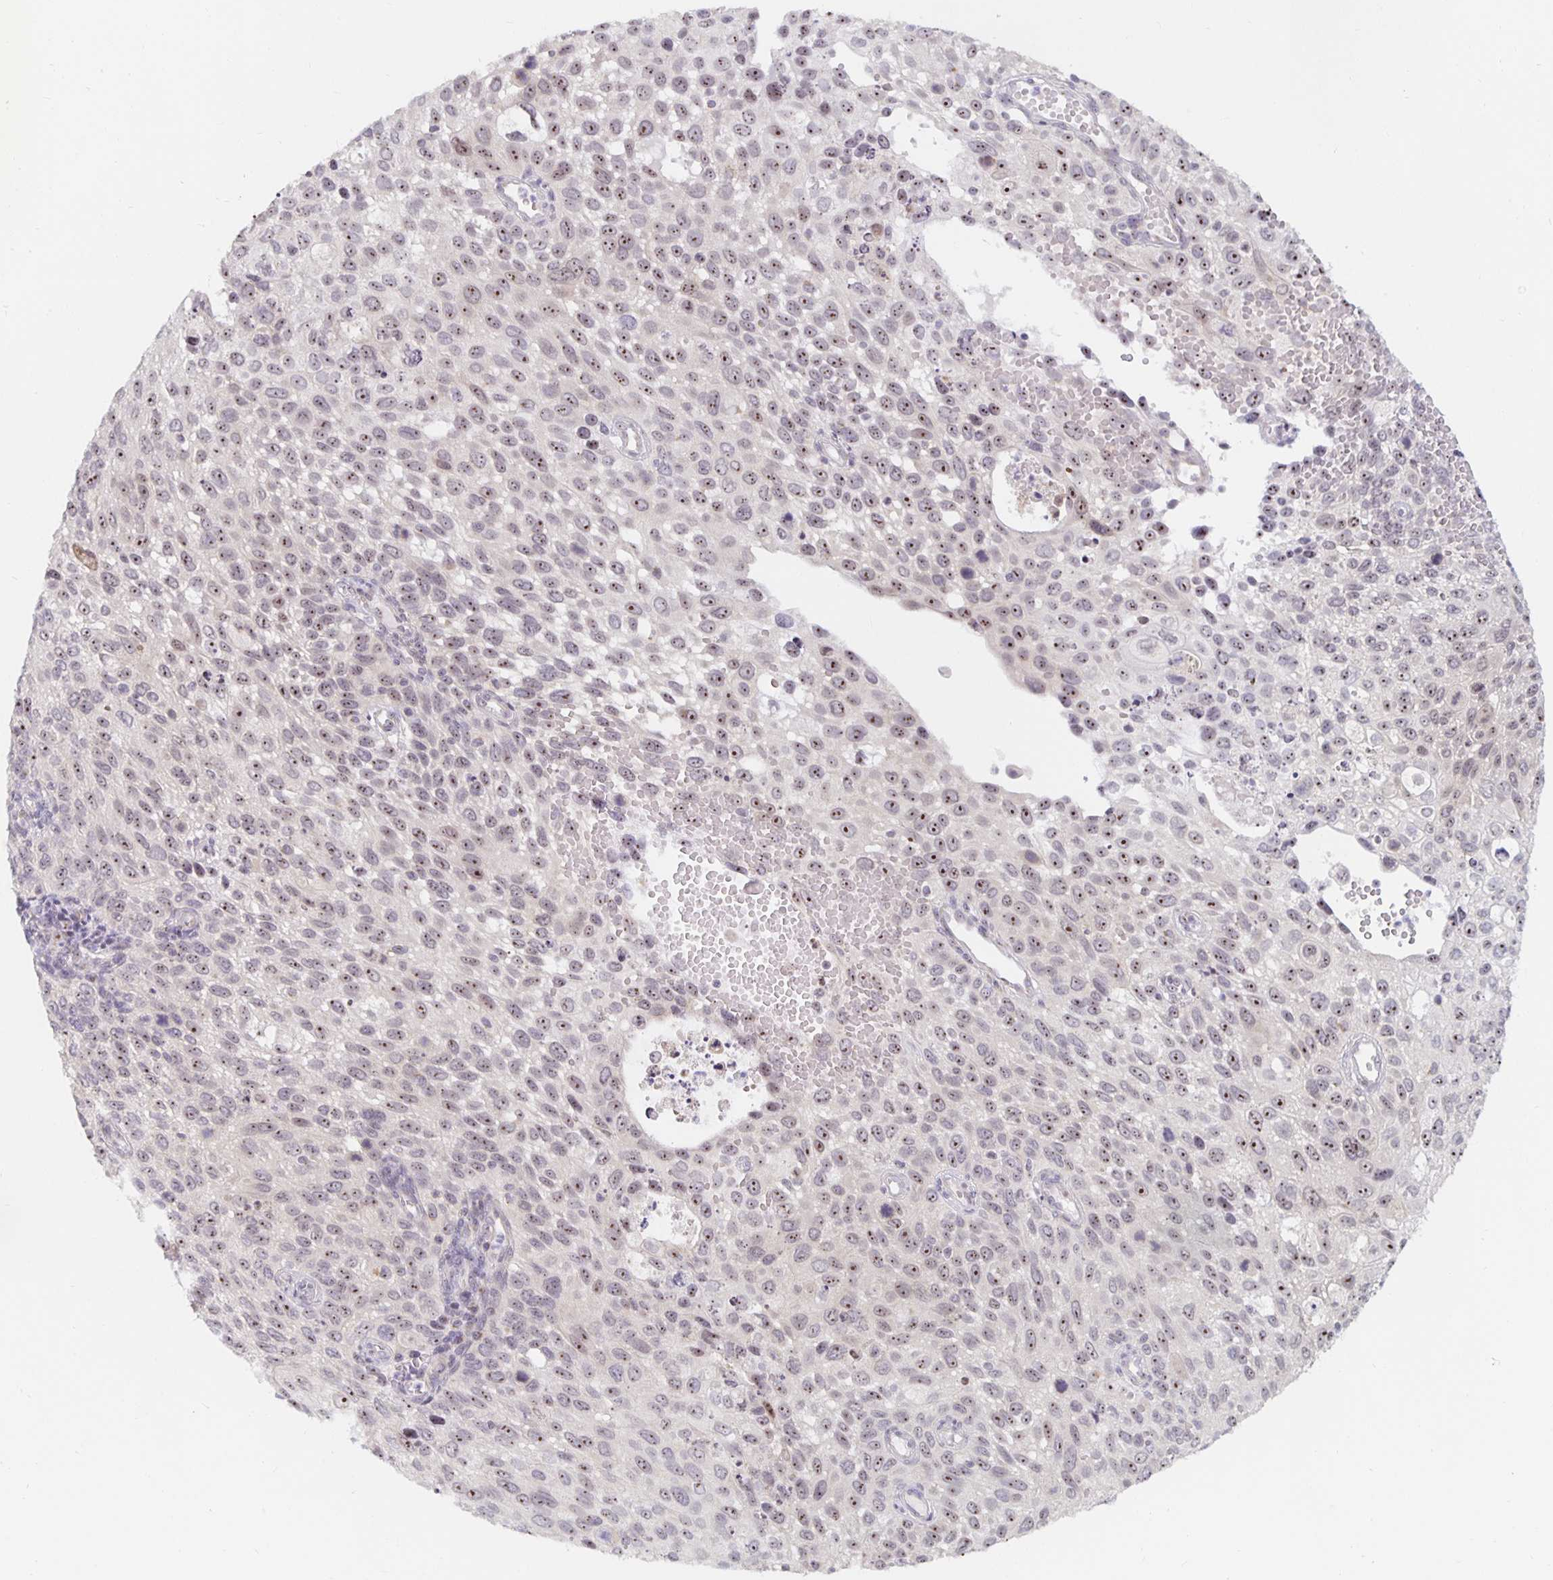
{"staining": {"intensity": "moderate", "quantity": ">75%", "location": "nuclear"}, "tissue": "cervical cancer", "cell_type": "Tumor cells", "image_type": "cancer", "snomed": [{"axis": "morphology", "description": "Squamous cell carcinoma, NOS"}, {"axis": "topography", "description": "Cervix"}], "caption": "About >75% of tumor cells in squamous cell carcinoma (cervical) reveal moderate nuclear protein positivity as visualized by brown immunohistochemical staining.", "gene": "NUP85", "patient": {"sex": "female", "age": 70}}